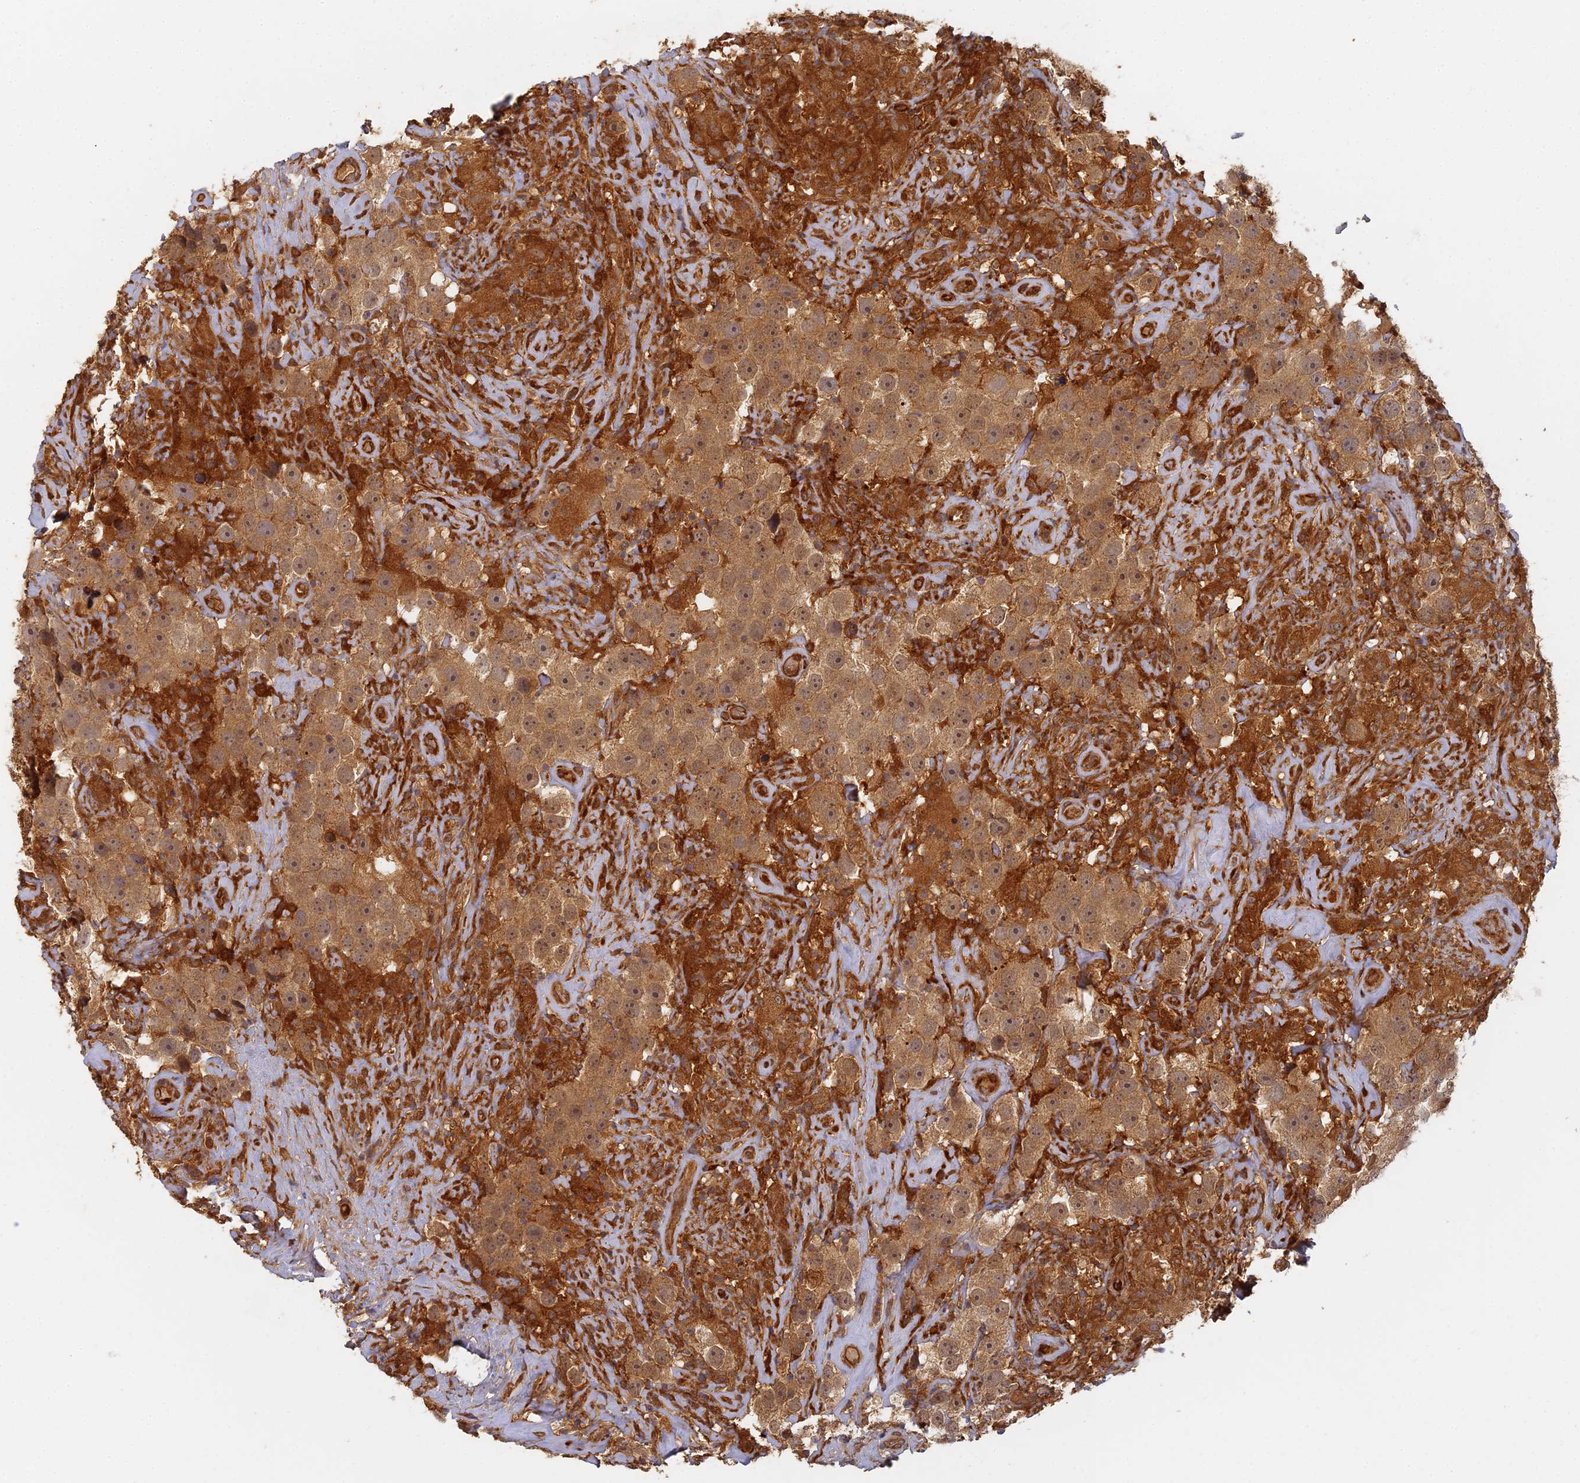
{"staining": {"intensity": "moderate", "quantity": ">75%", "location": "cytoplasmic/membranous,nuclear"}, "tissue": "testis cancer", "cell_type": "Tumor cells", "image_type": "cancer", "snomed": [{"axis": "morphology", "description": "Seminoma, NOS"}, {"axis": "topography", "description": "Testis"}], "caption": "This is a photomicrograph of IHC staining of testis cancer (seminoma), which shows moderate expression in the cytoplasmic/membranous and nuclear of tumor cells.", "gene": "INO80D", "patient": {"sex": "male", "age": 49}}